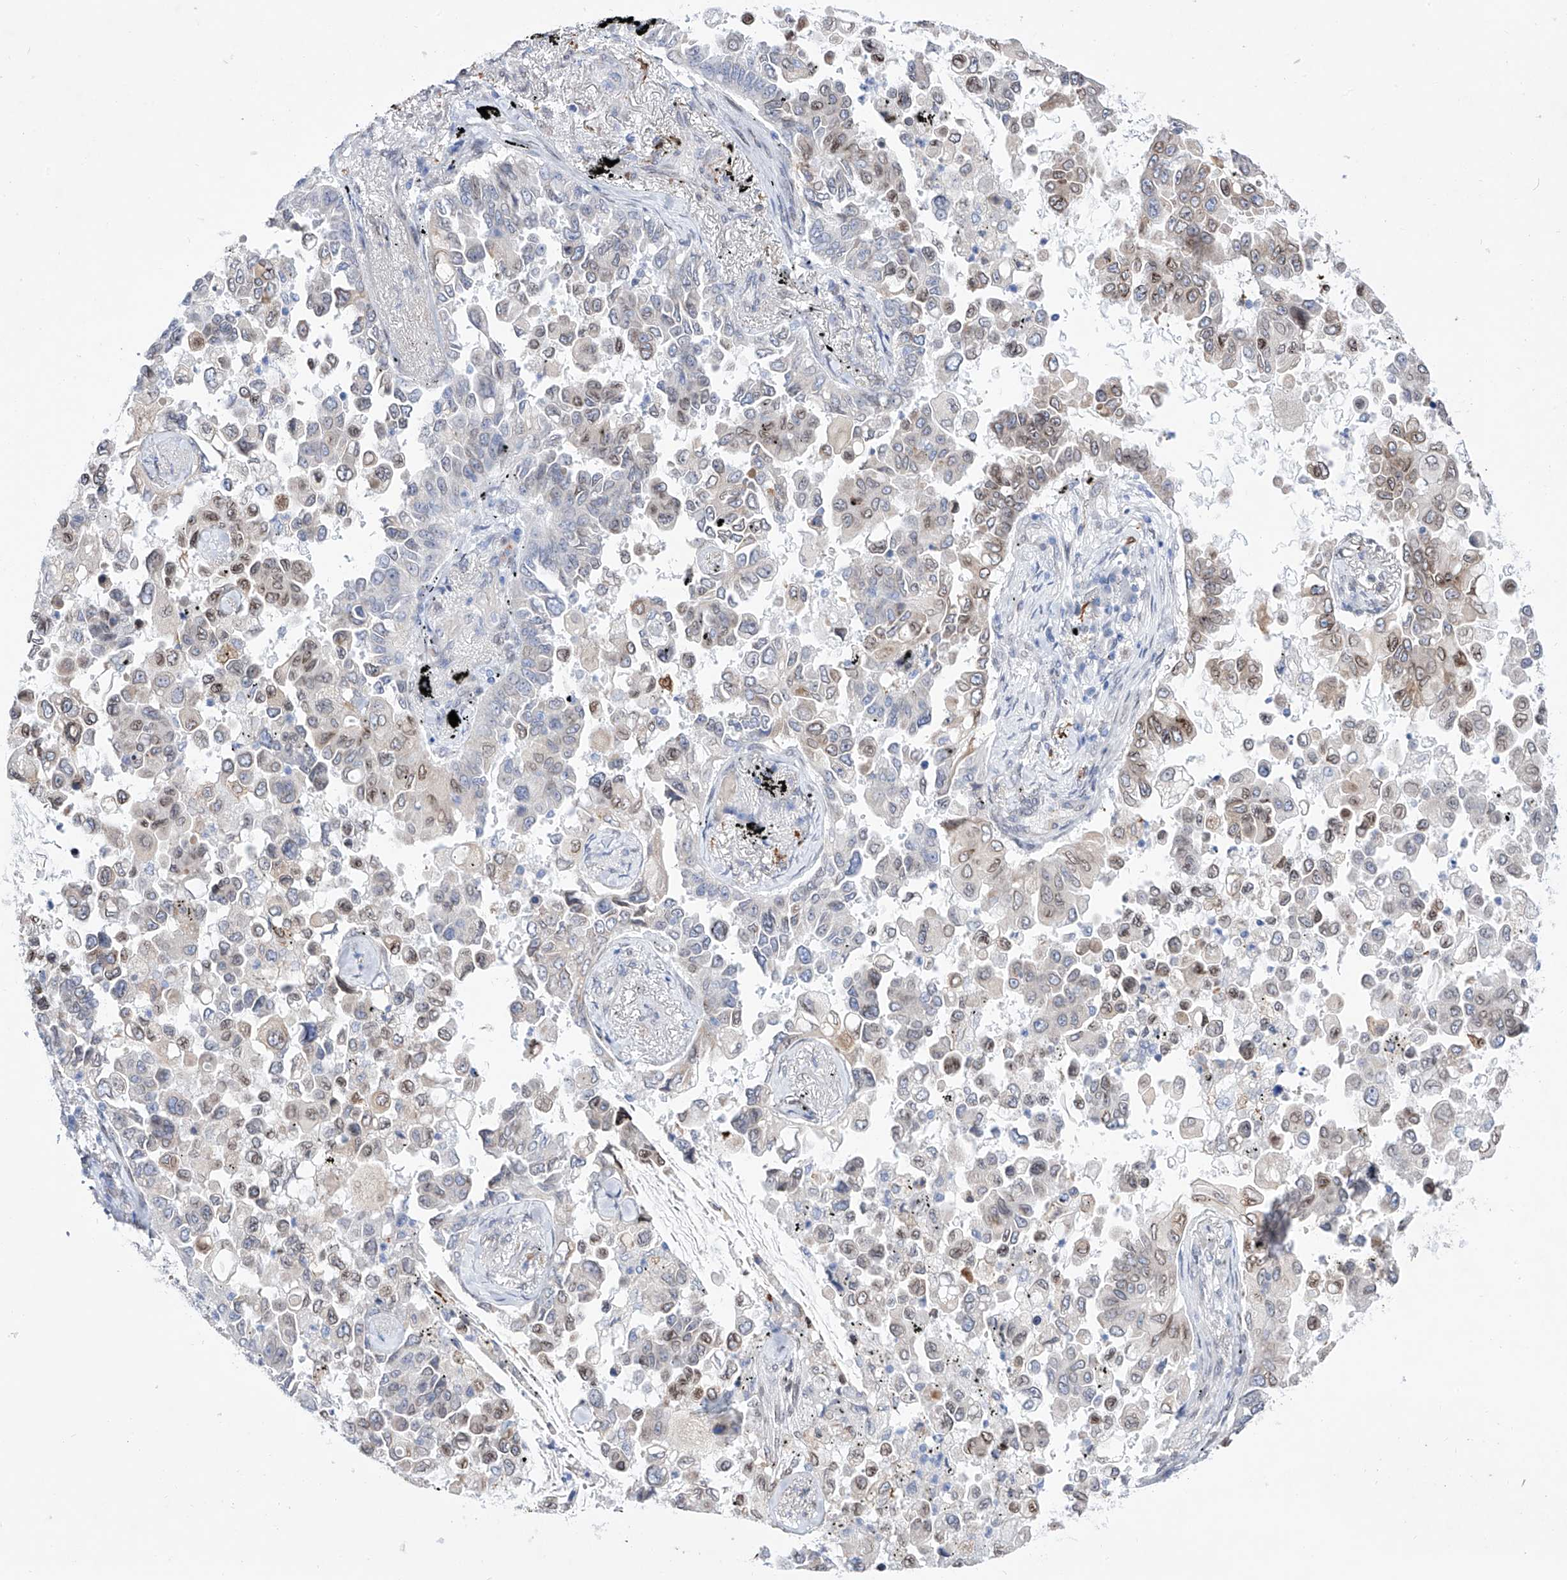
{"staining": {"intensity": "weak", "quantity": "<25%", "location": "nuclear"}, "tissue": "lung cancer", "cell_type": "Tumor cells", "image_type": "cancer", "snomed": [{"axis": "morphology", "description": "Adenocarcinoma, NOS"}, {"axis": "topography", "description": "Lung"}], "caption": "This is an immunohistochemistry micrograph of lung cancer (adenocarcinoma). There is no staining in tumor cells.", "gene": "LCLAT1", "patient": {"sex": "female", "age": 67}}